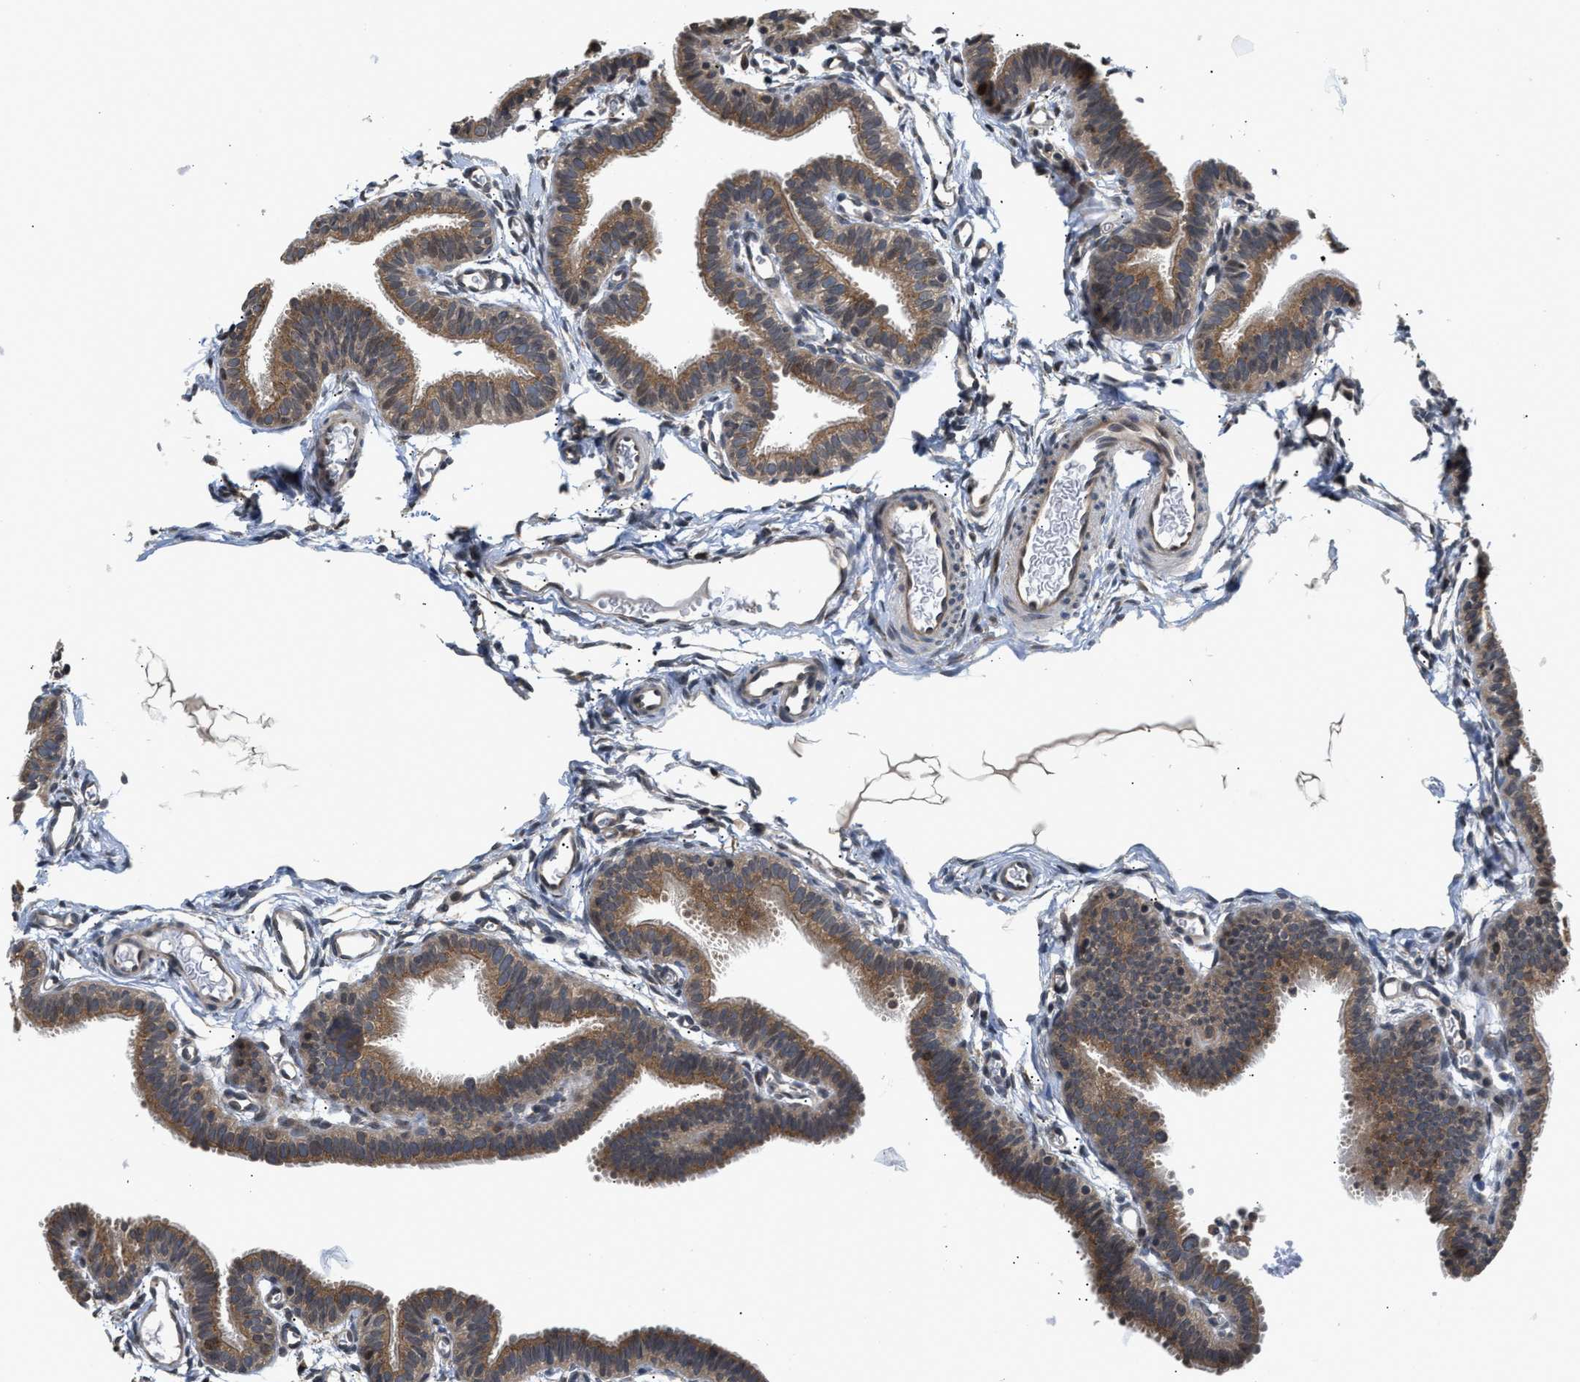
{"staining": {"intensity": "moderate", "quantity": ">75%", "location": "cytoplasmic/membranous"}, "tissue": "fallopian tube", "cell_type": "Glandular cells", "image_type": "normal", "snomed": [{"axis": "morphology", "description": "Normal tissue, NOS"}, {"axis": "topography", "description": "Fallopian tube"}, {"axis": "topography", "description": "Placenta"}], "caption": "DAB immunohistochemical staining of normal fallopian tube shows moderate cytoplasmic/membranous protein positivity in approximately >75% of glandular cells.", "gene": "RAB29", "patient": {"sex": "female", "age": 34}}